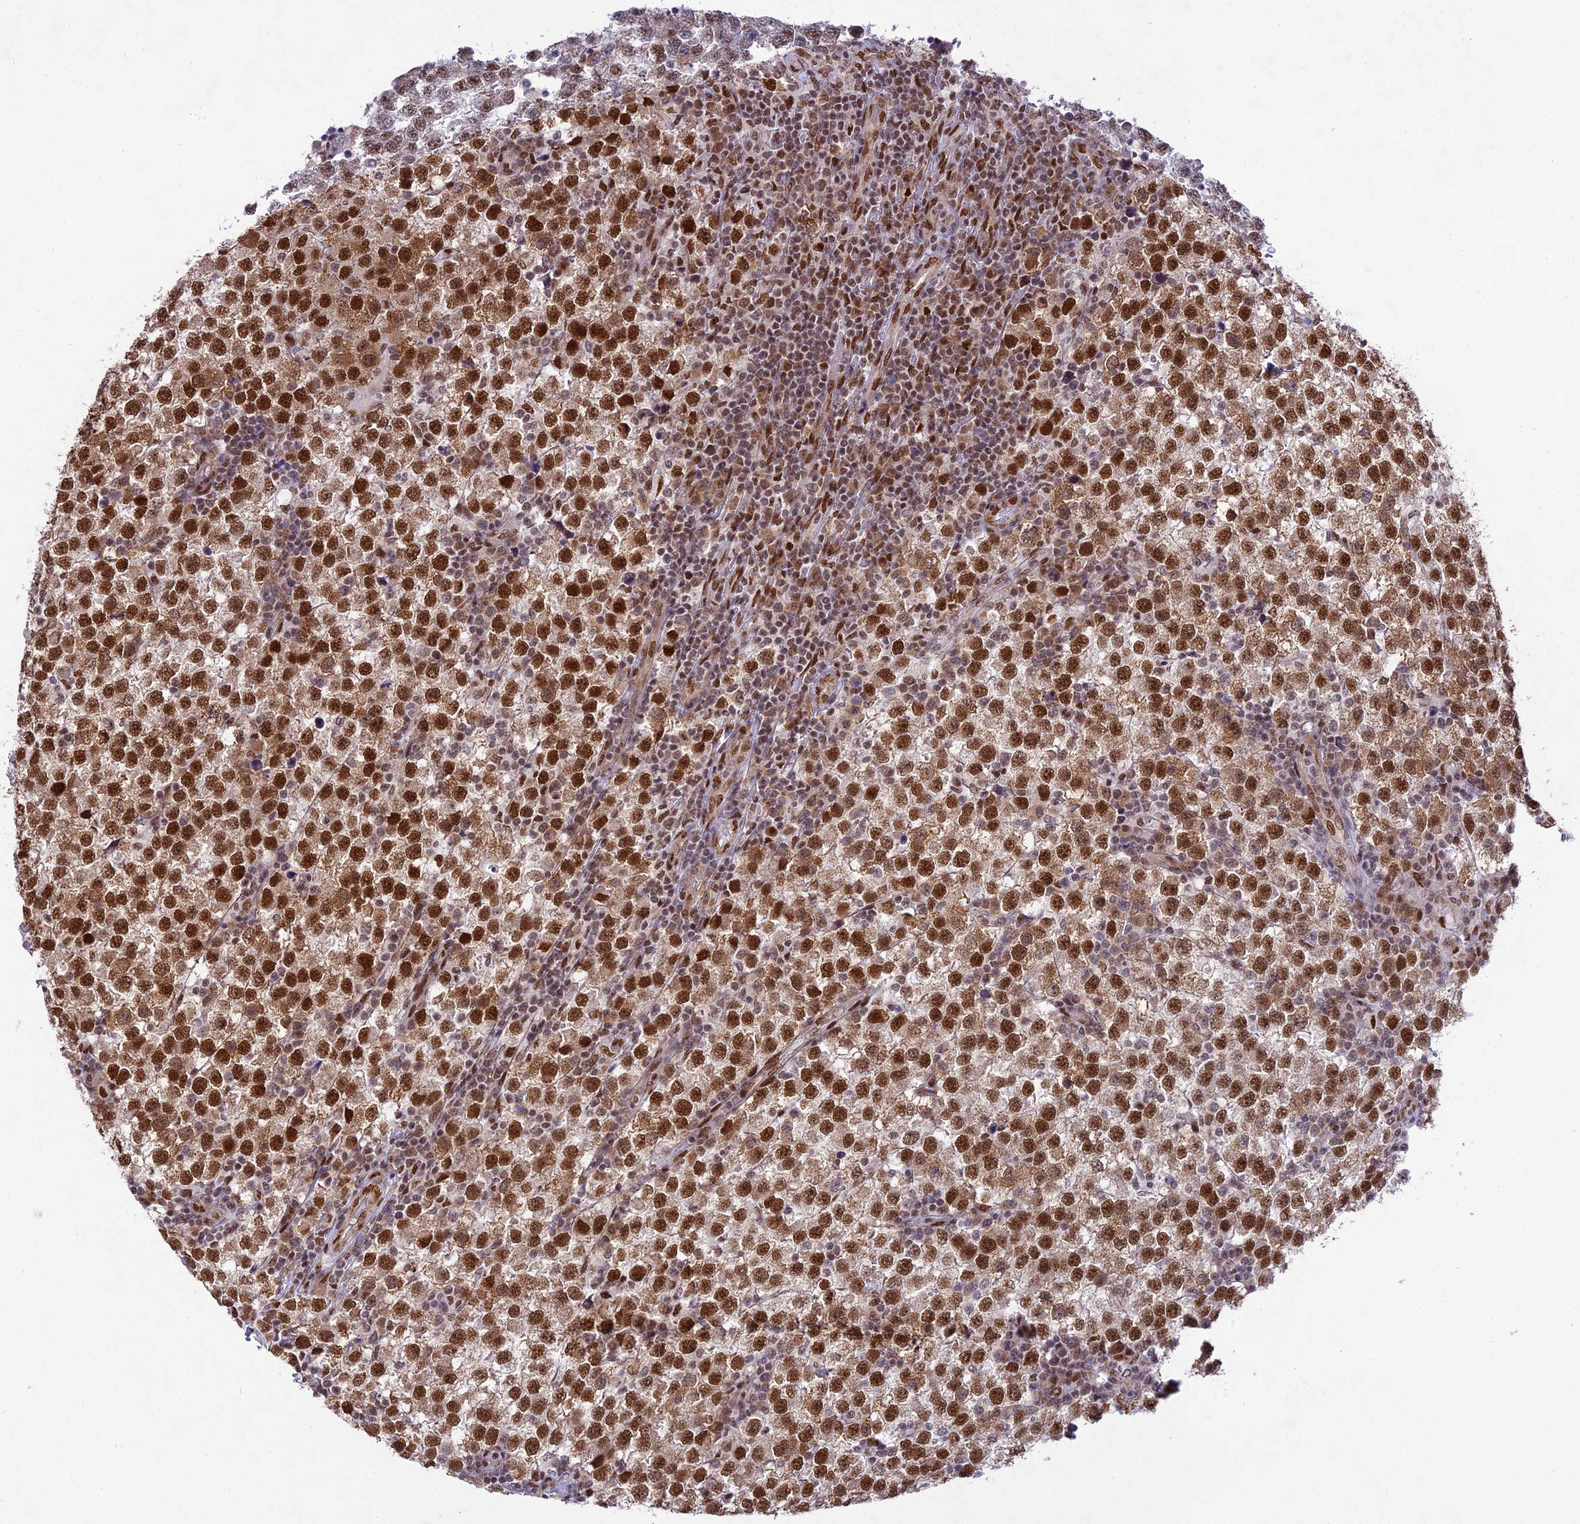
{"staining": {"intensity": "strong", "quantity": ">75%", "location": "nuclear"}, "tissue": "testis cancer", "cell_type": "Tumor cells", "image_type": "cancer", "snomed": [{"axis": "morphology", "description": "Seminoma, NOS"}, {"axis": "topography", "description": "Testis"}], "caption": "Testis cancer (seminoma) was stained to show a protein in brown. There is high levels of strong nuclear expression in approximately >75% of tumor cells. (brown staining indicates protein expression, while blue staining denotes nuclei).", "gene": "DDX1", "patient": {"sex": "male", "age": 34}}